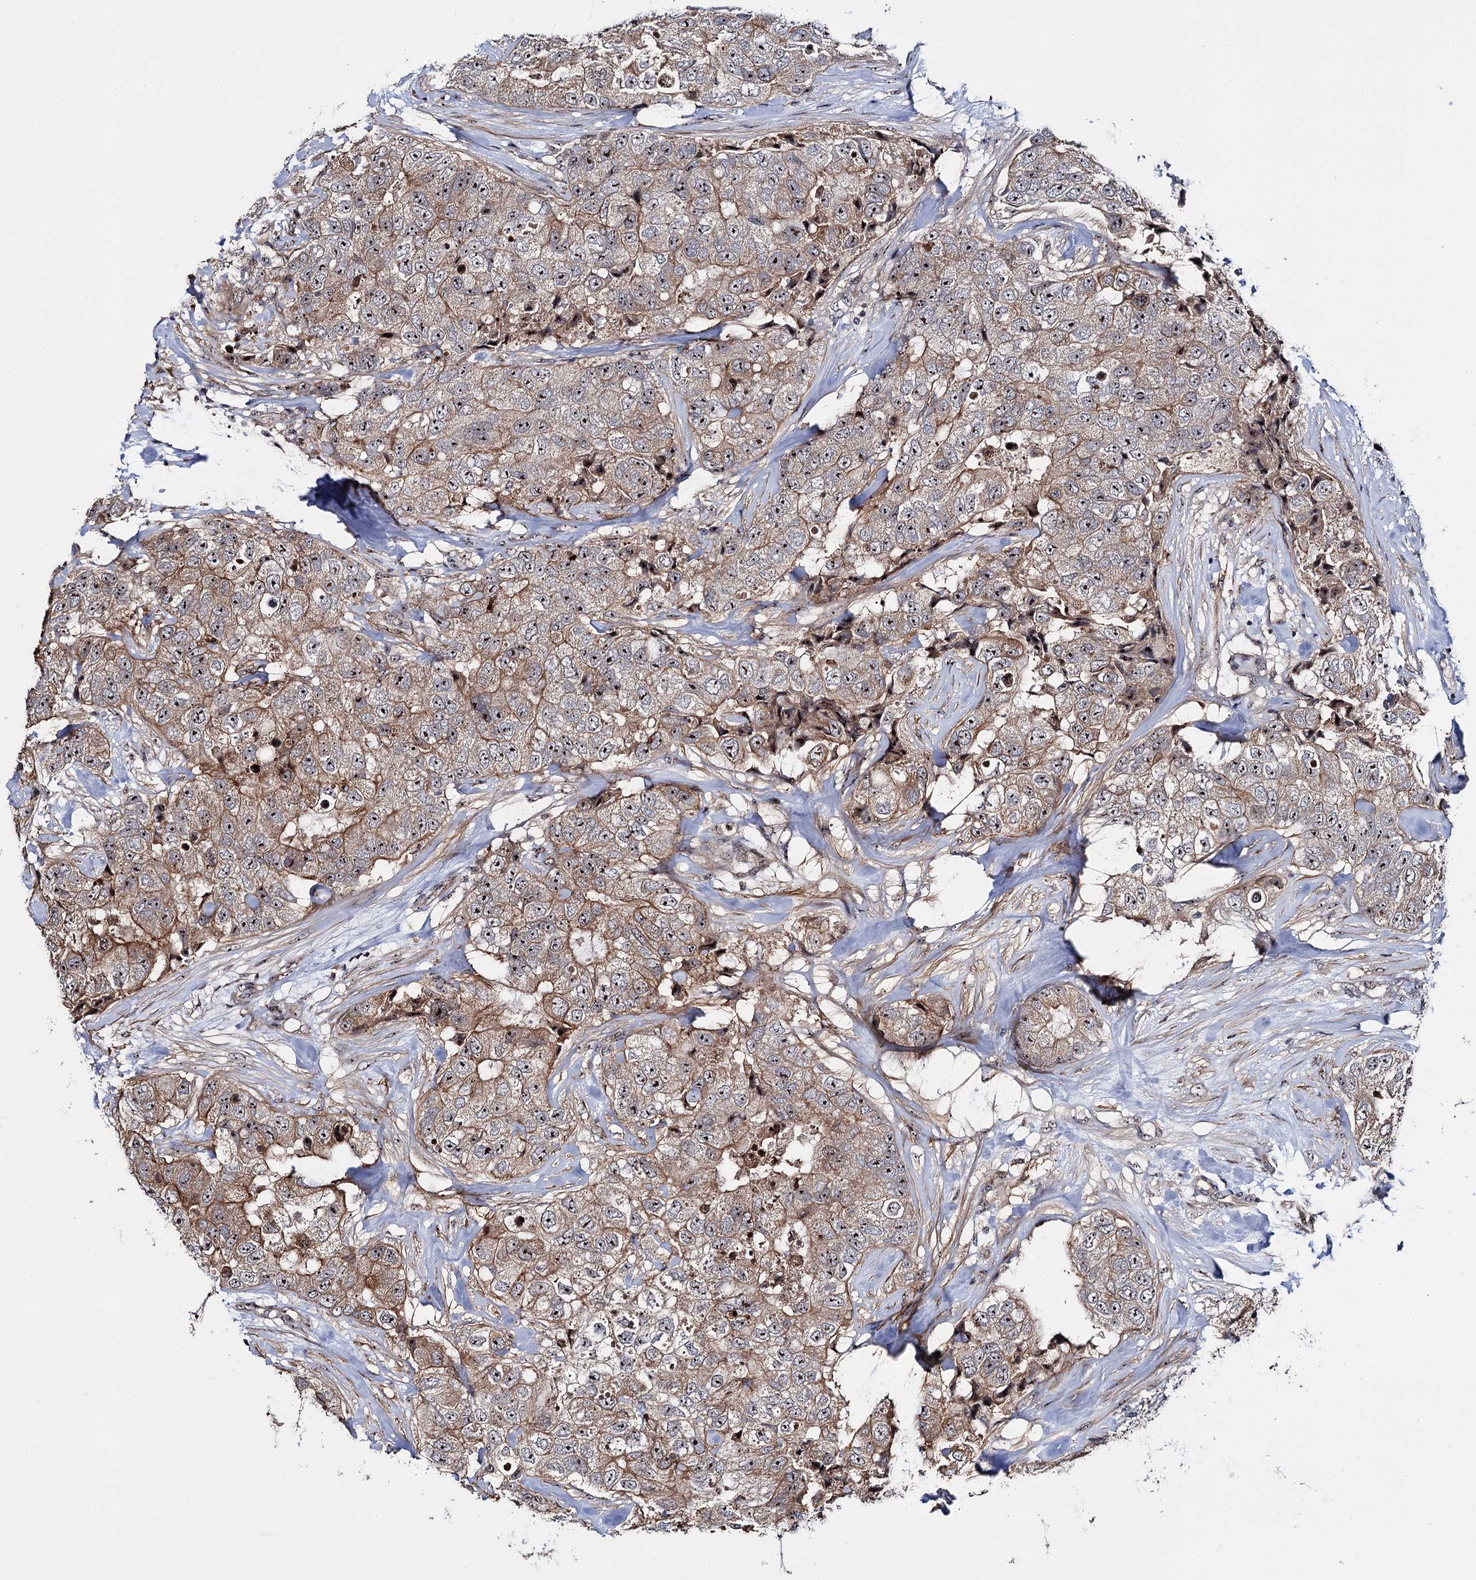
{"staining": {"intensity": "moderate", "quantity": ">75%", "location": "cytoplasmic/membranous,nuclear"}, "tissue": "breast cancer", "cell_type": "Tumor cells", "image_type": "cancer", "snomed": [{"axis": "morphology", "description": "Duct carcinoma"}, {"axis": "topography", "description": "Breast"}], "caption": "The immunohistochemical stain highlights moderate cytoplasmic/membranous and nuclear staining in tumor cells of breast cancer tissue.", "gene": "SUPT20H", "patient": {"sex": "female", "age": 62}}